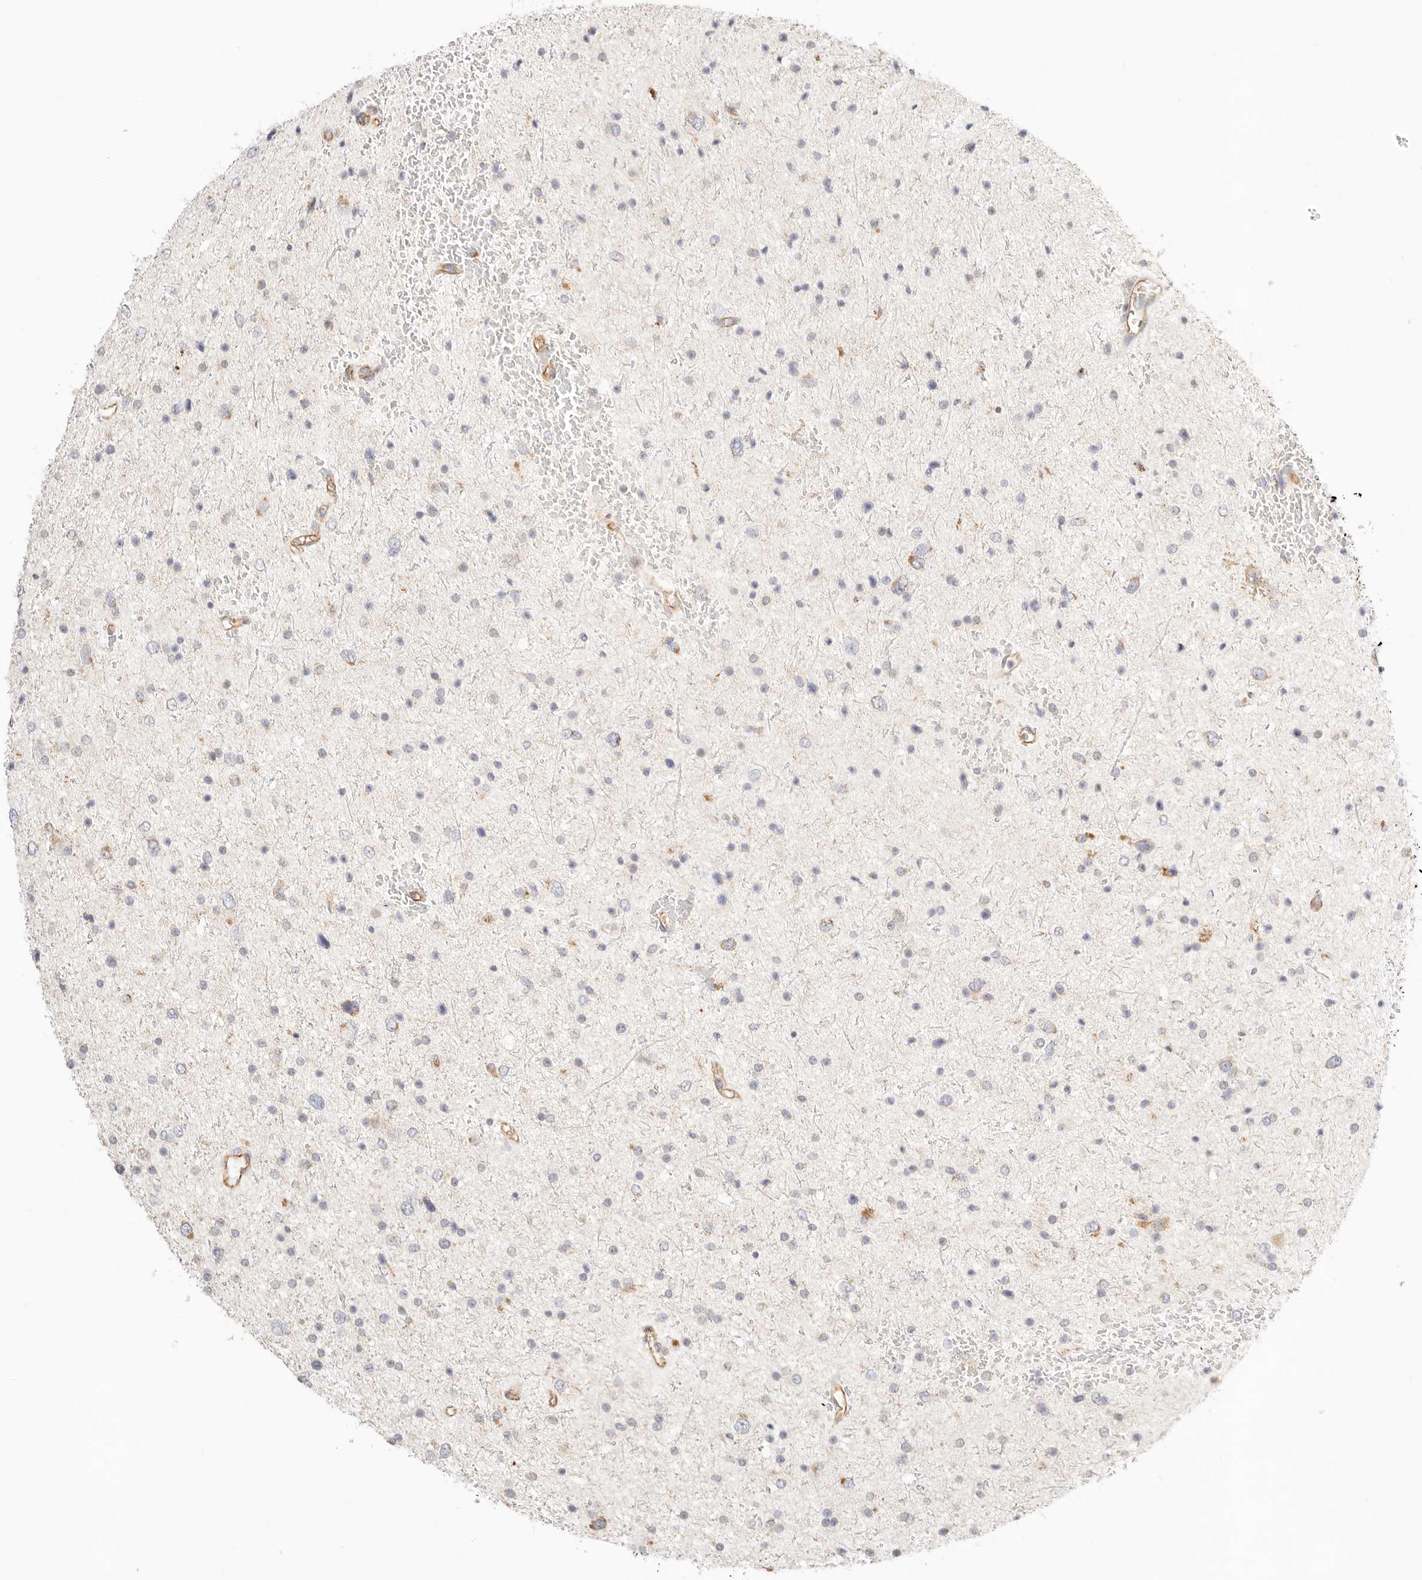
{"staining": {"intensity": "moderate", "quantity": "<25%", "location": "cytoplasmic/membranous"}, "tissue": "glioma", "cell_type": "Tumor cells", "image_type": "cancer", "snomed": [{"axis": "morphology", "description": "Glioma, malignant, Low grade"}, {"axis": "topography", "description": "Brain"}], "caption": "Glioma stained for a protein (brown) displays moderate cytoplasmic/membranous positive staining in about <25% of tumor cells.", "gene": "ZC3H11A", "patient": {"sex": "female", "age": 37}}